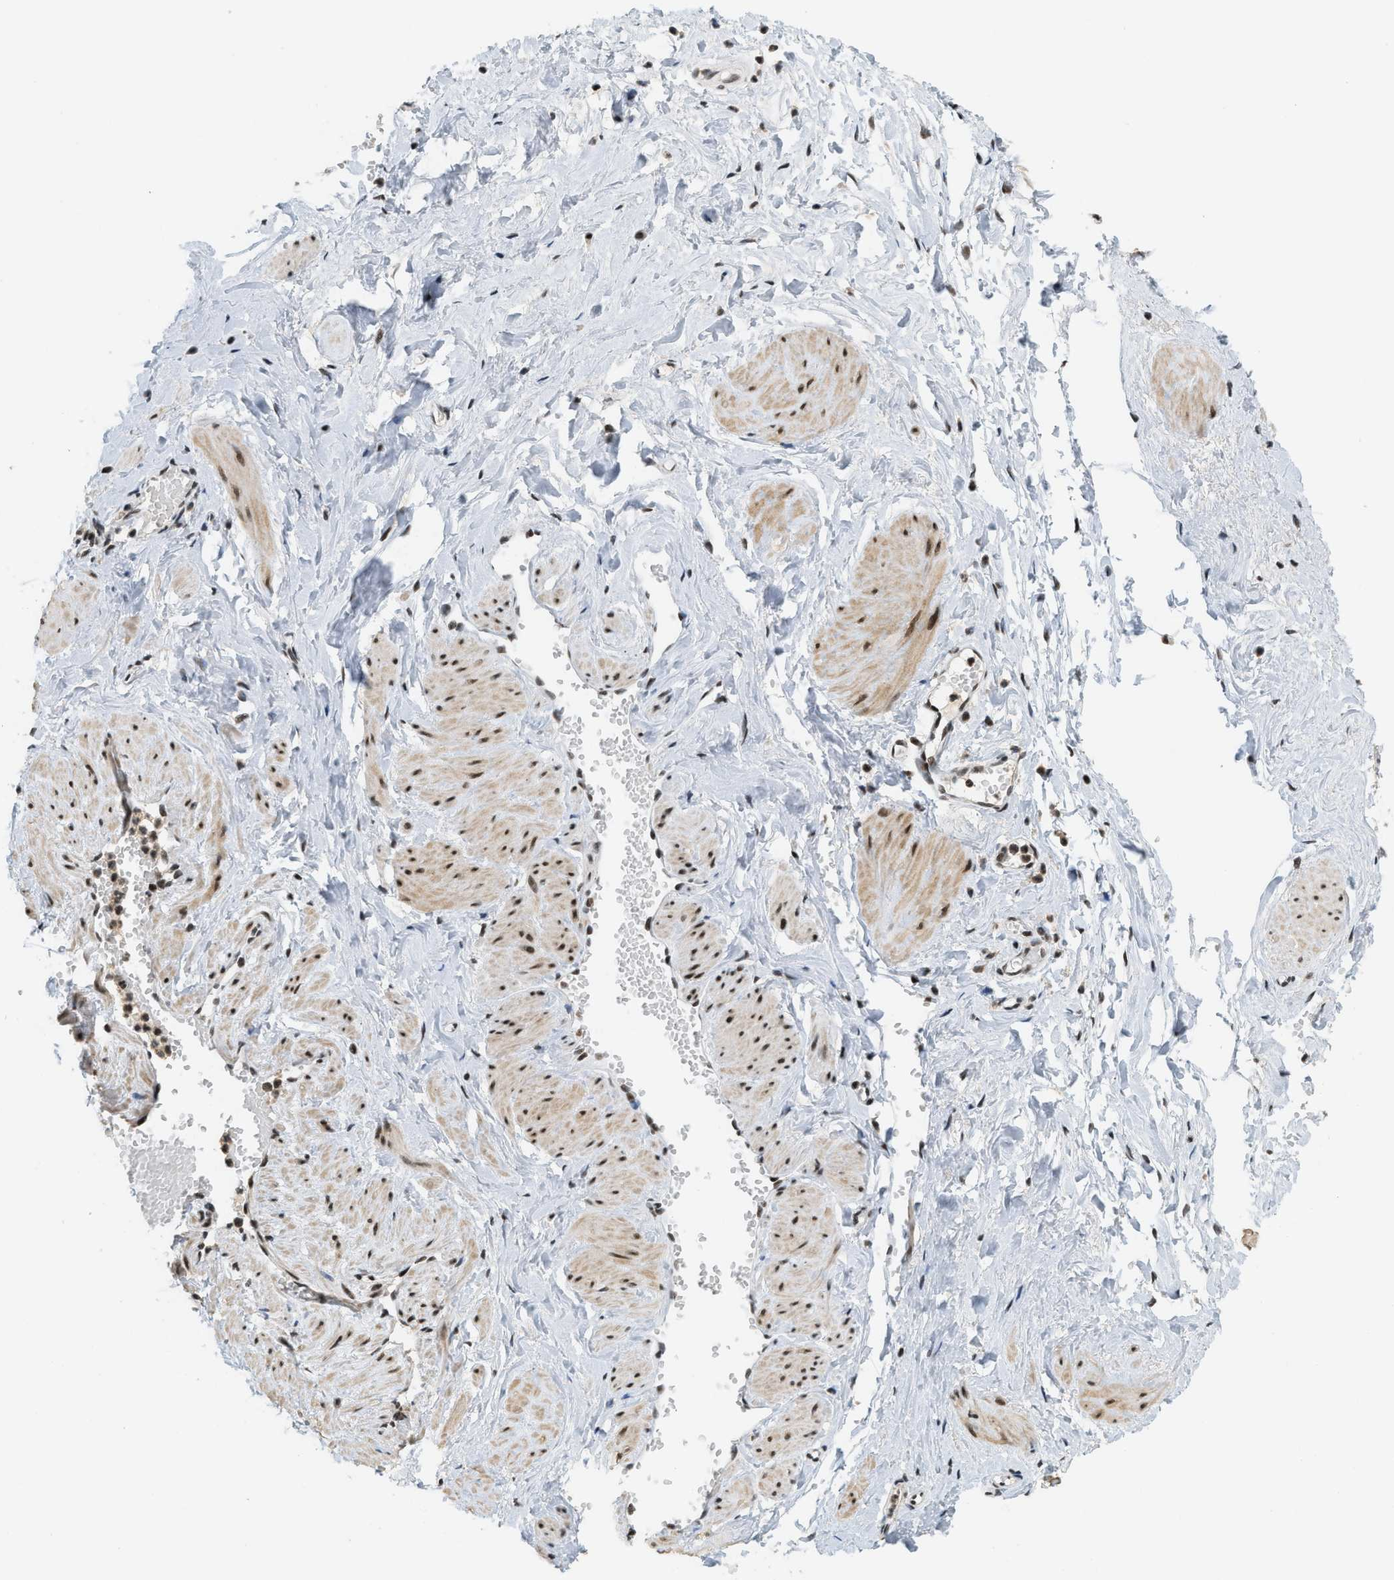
{"staining": {"intensity": "moderate", "quantity": ">75%", "location": "nuclear"}, "tissue": "adipose tissue", "cell_type": "Adipocytes", "image_type": "normal", "snomed": [{"axis": "morphology", "description": "Normal tissue, NOS"}, {"axis": "topography", "description": "Soft tissue"}, {"axis": "topography", "description": "Vascular tissue"}], "caption": "Adipocytes demonstrate medium levels of moderate nuclear expression in approximately >75% of cells in normal human adipose tissue.", "gene": "SMARCB1", "patient": {"sex": "female", "age": 35}}